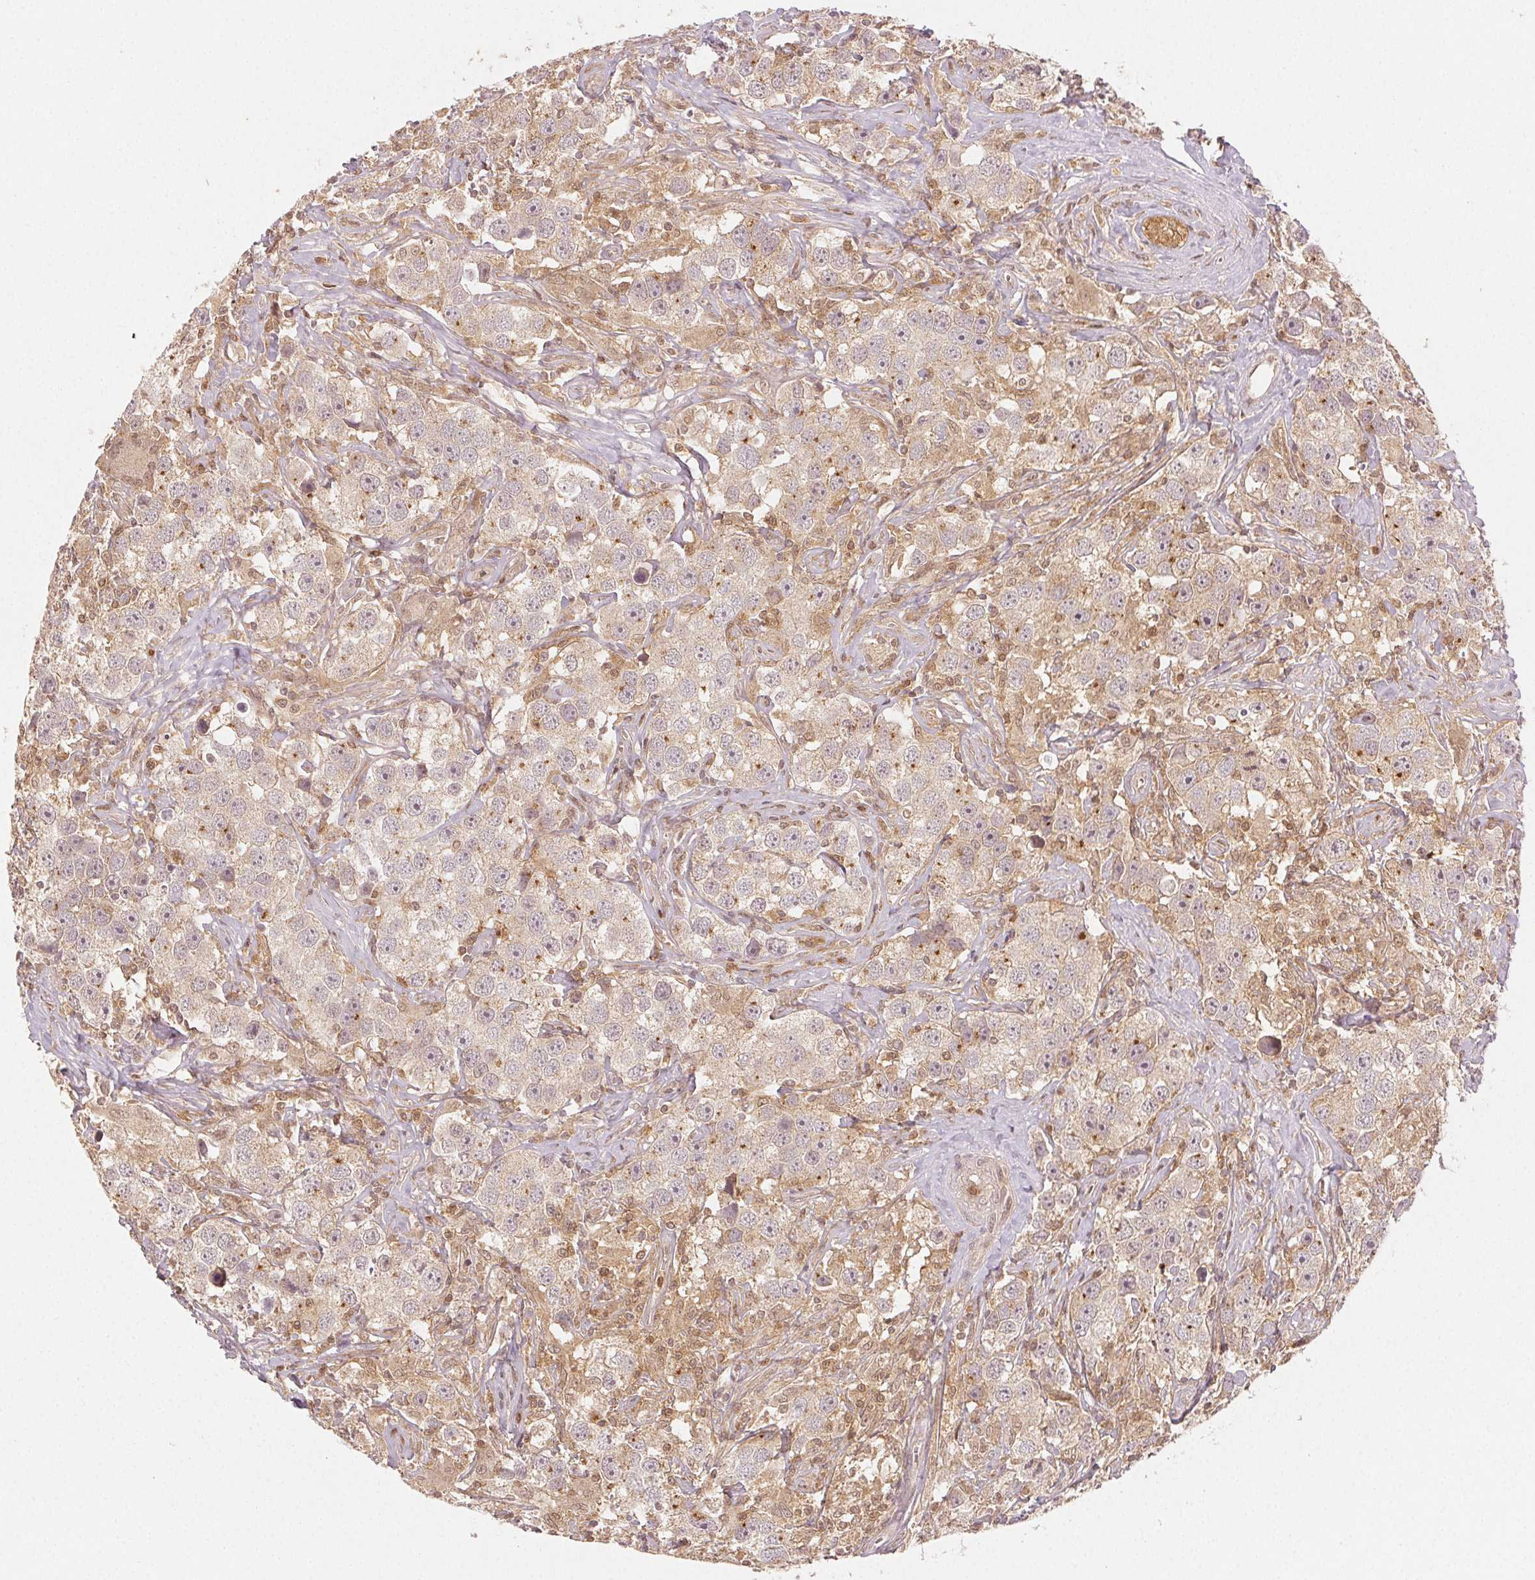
{"staining": {"intensity": "weak", "quantity": "25%-75%", "location": "cytoplasmic/membranous"}, "tissue": "testis cancer", "cell_type": "Tumor cells", "image_type": "cancer", "snomed": [{"axis": "morphology", "description": "Seminoma, NOS"}, {"axis": "topography", "description": "Testis"}], "caption": "The micrograph shows immunohistochemical staining of seminoma (testis). There is weak cytoplasmic/membranous expression is seen in about 25%-75% of tumor cells. The staining was performed using DAB to visualize the protein expression in brown, while the nuclei were stained in blue with hematoxylin (Magnification: 20x).", "gene": "MAPK14", "patient": {"sex": "male", "age": 49}}